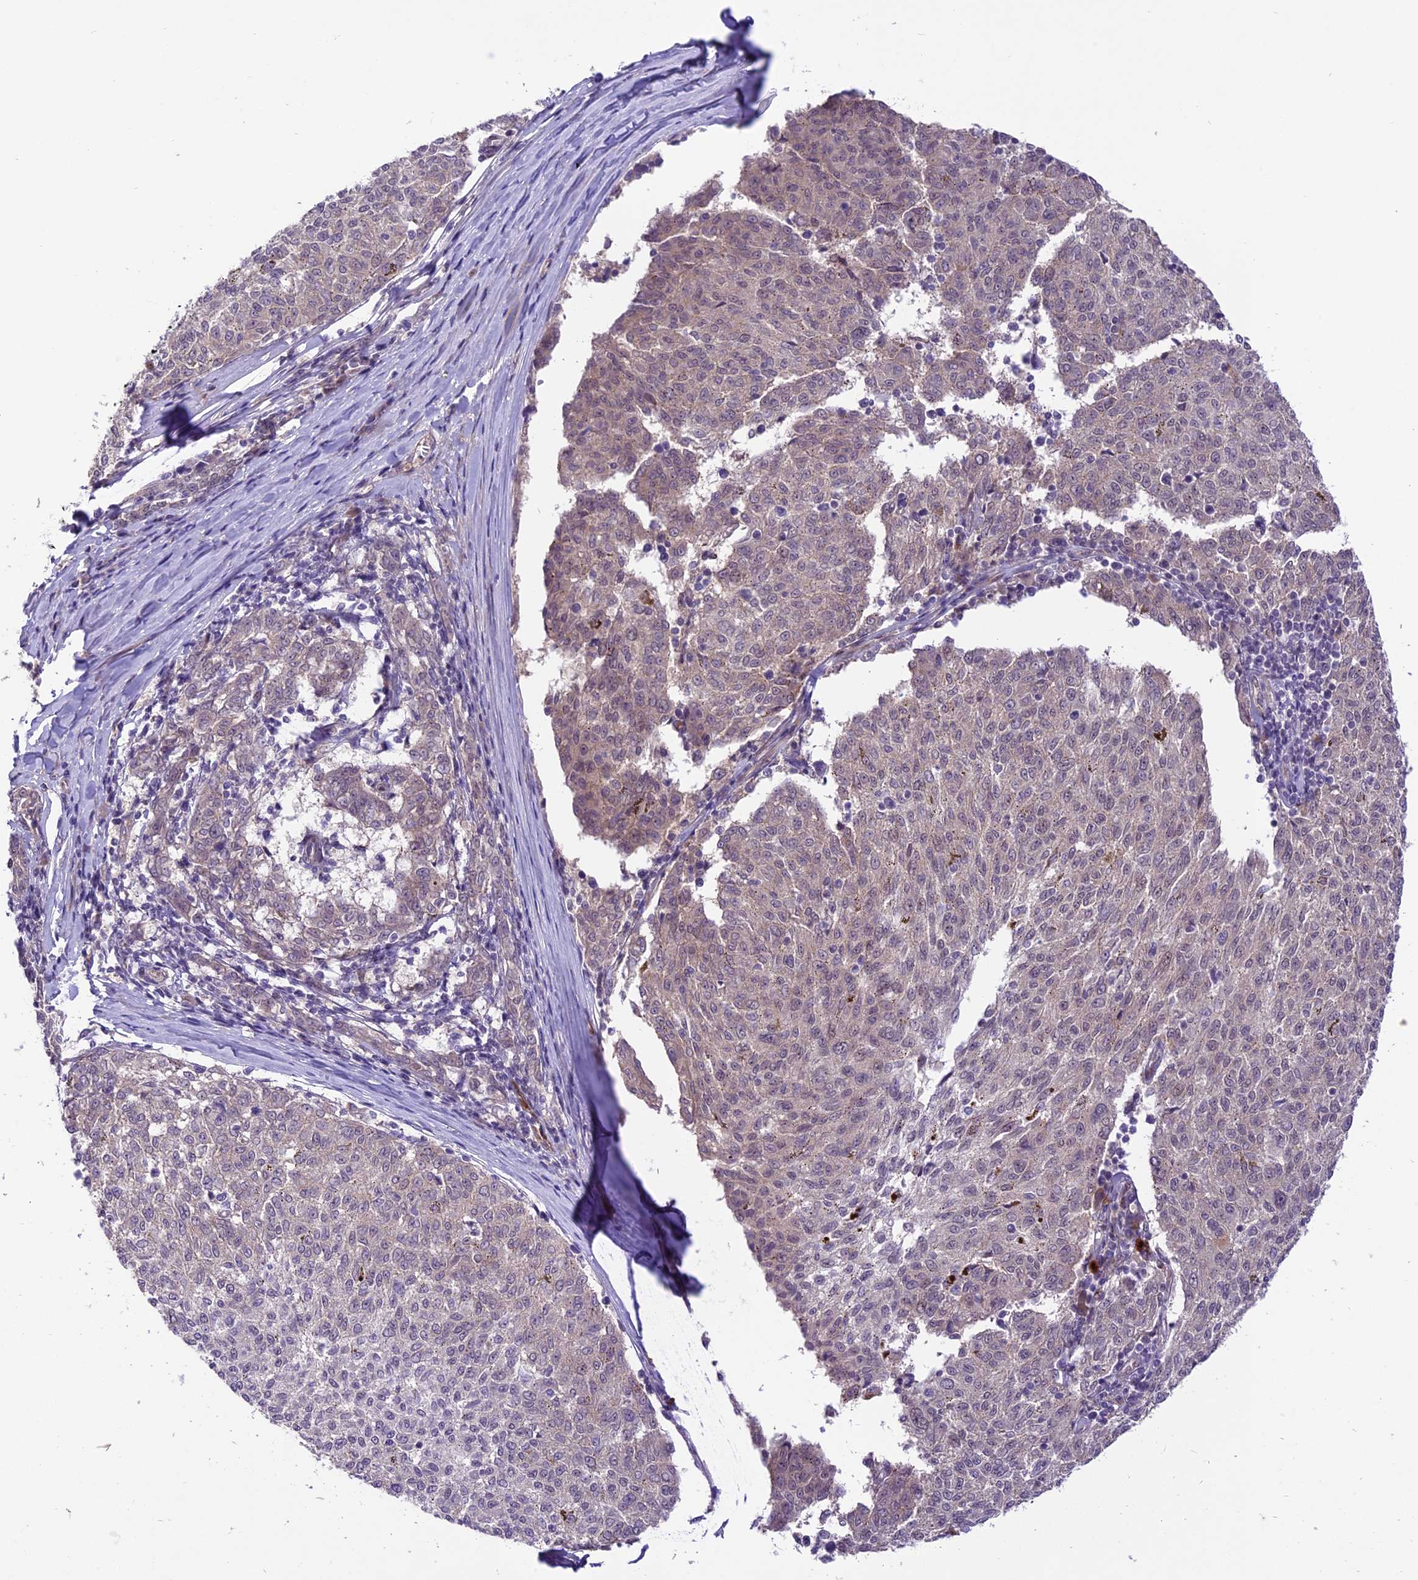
{"staining": {"intensity": "negative", "quantity": "none", "location": "none"}, "tissue": "melanoma", "cell_type": "Tumor cells", "image_type": "cancer", "snomed": [{"axis": "morphology", "description": "Malignant melanoma, NOS"}, {"axis": "topography", "description": "Skin"}], "caption": "DAB (3,3'-diaminobenzidine) immunohistochemical staining of human malignant melanoma reveals no significant expression in tumor cells.", "gene": "SPRED1", "patient": {"sex": "female", "age": 72}}